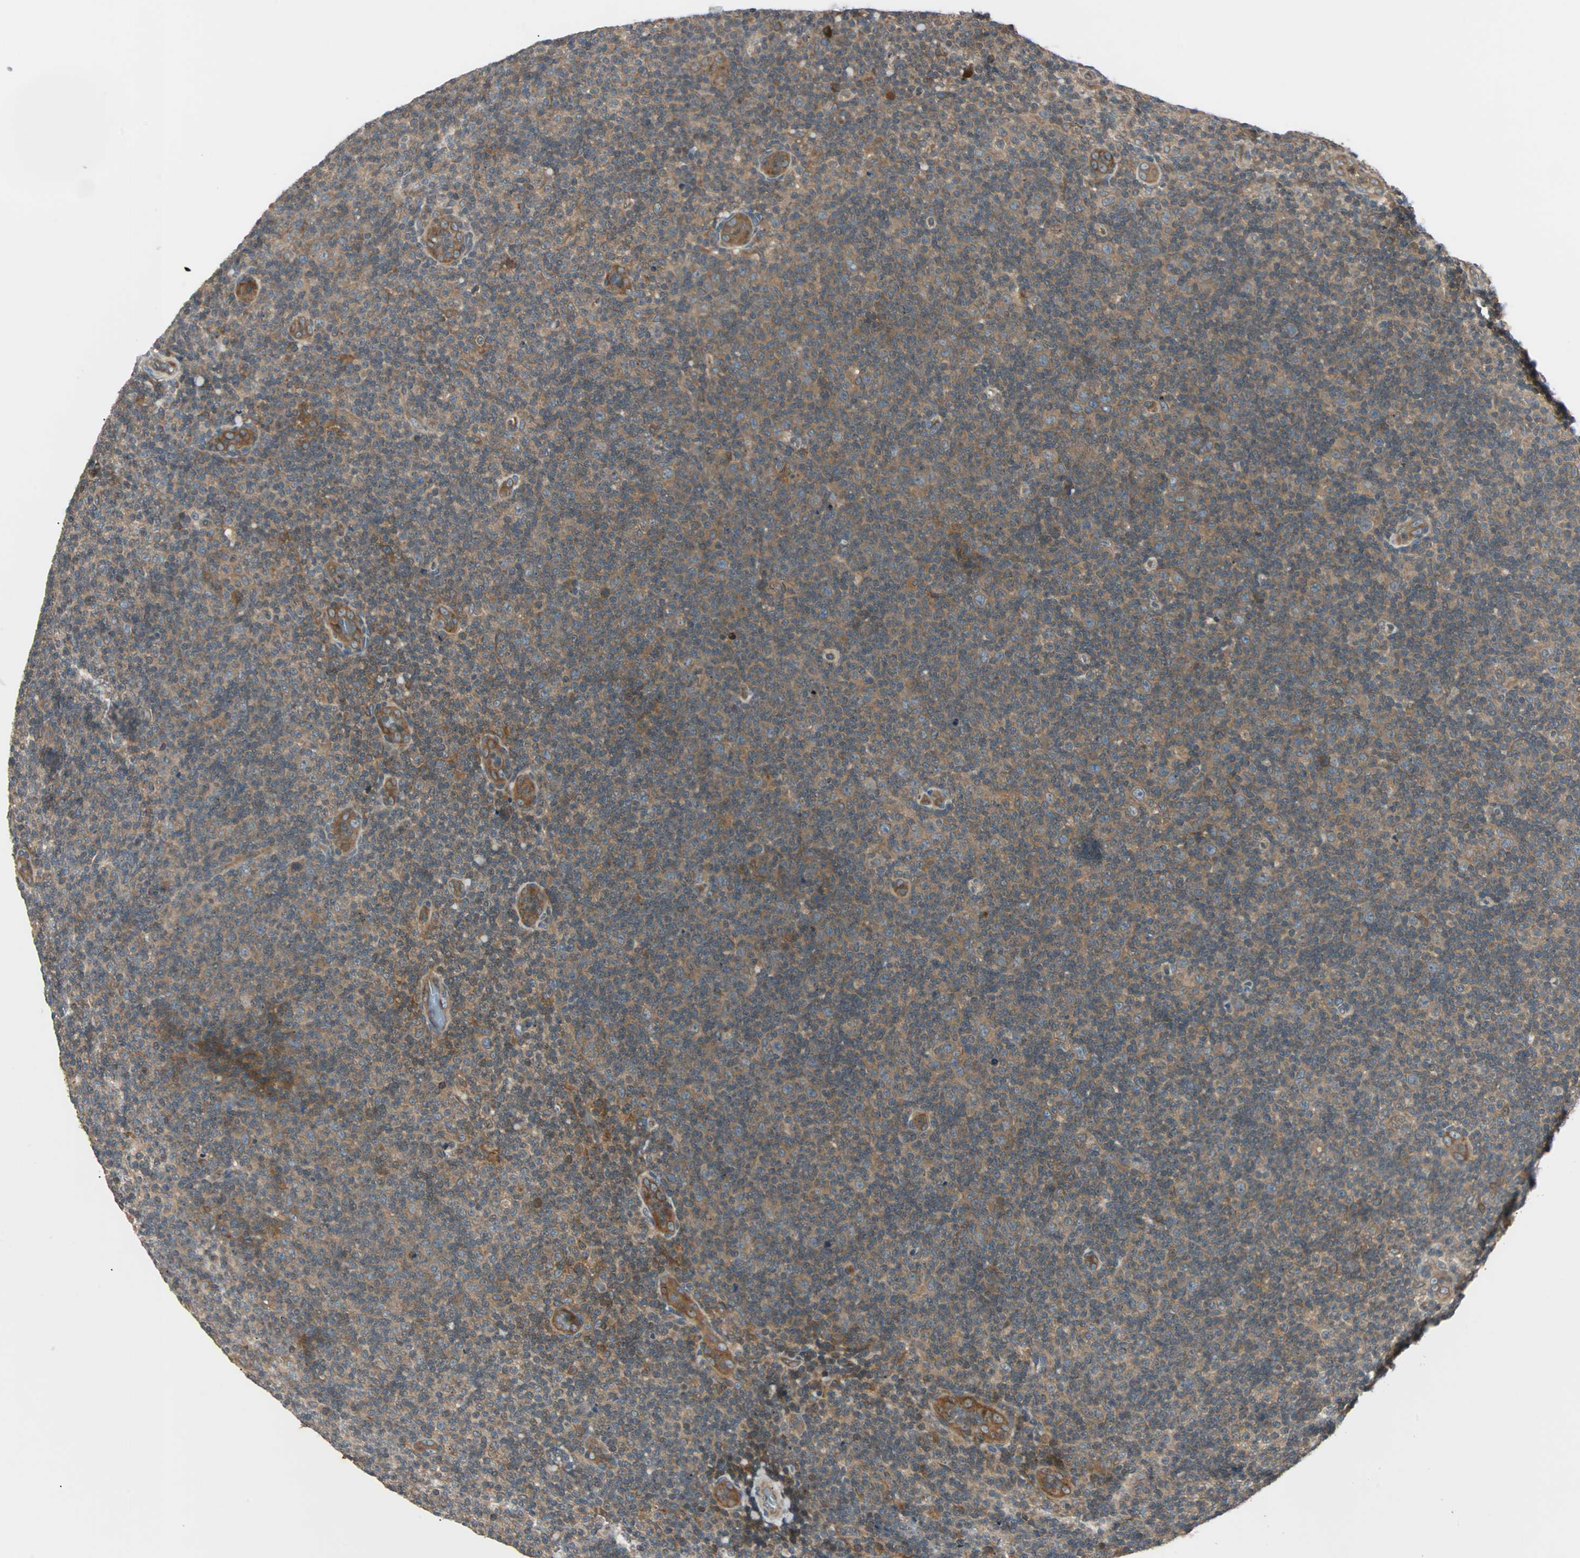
{"staining": {"intensity": "moderate", "quantity": "25%-75%", "location": "cytoplasmic/membranous"}, "tissue": "lymphoma", "cell_type": "Tumor cells", "image_type": "cancer", "snomed": [{"axis": "morphology", "description": "Malignant lymphoma, non-Hodgkin's type, Low grade"}, {"axis": "topography", "description": "Lymph node"}], "caption": "IHC photomicrograph of malignant lymphoma, non-Hodgkin's type (low-grade) stained for a protein (brown), which exhibits medium levels of moderate cytoplasmic/membranous expression in approximately 25%-75% of tumor cells.", "gene": "ARF1", "patient": {"sex": "male", "age": 83}}